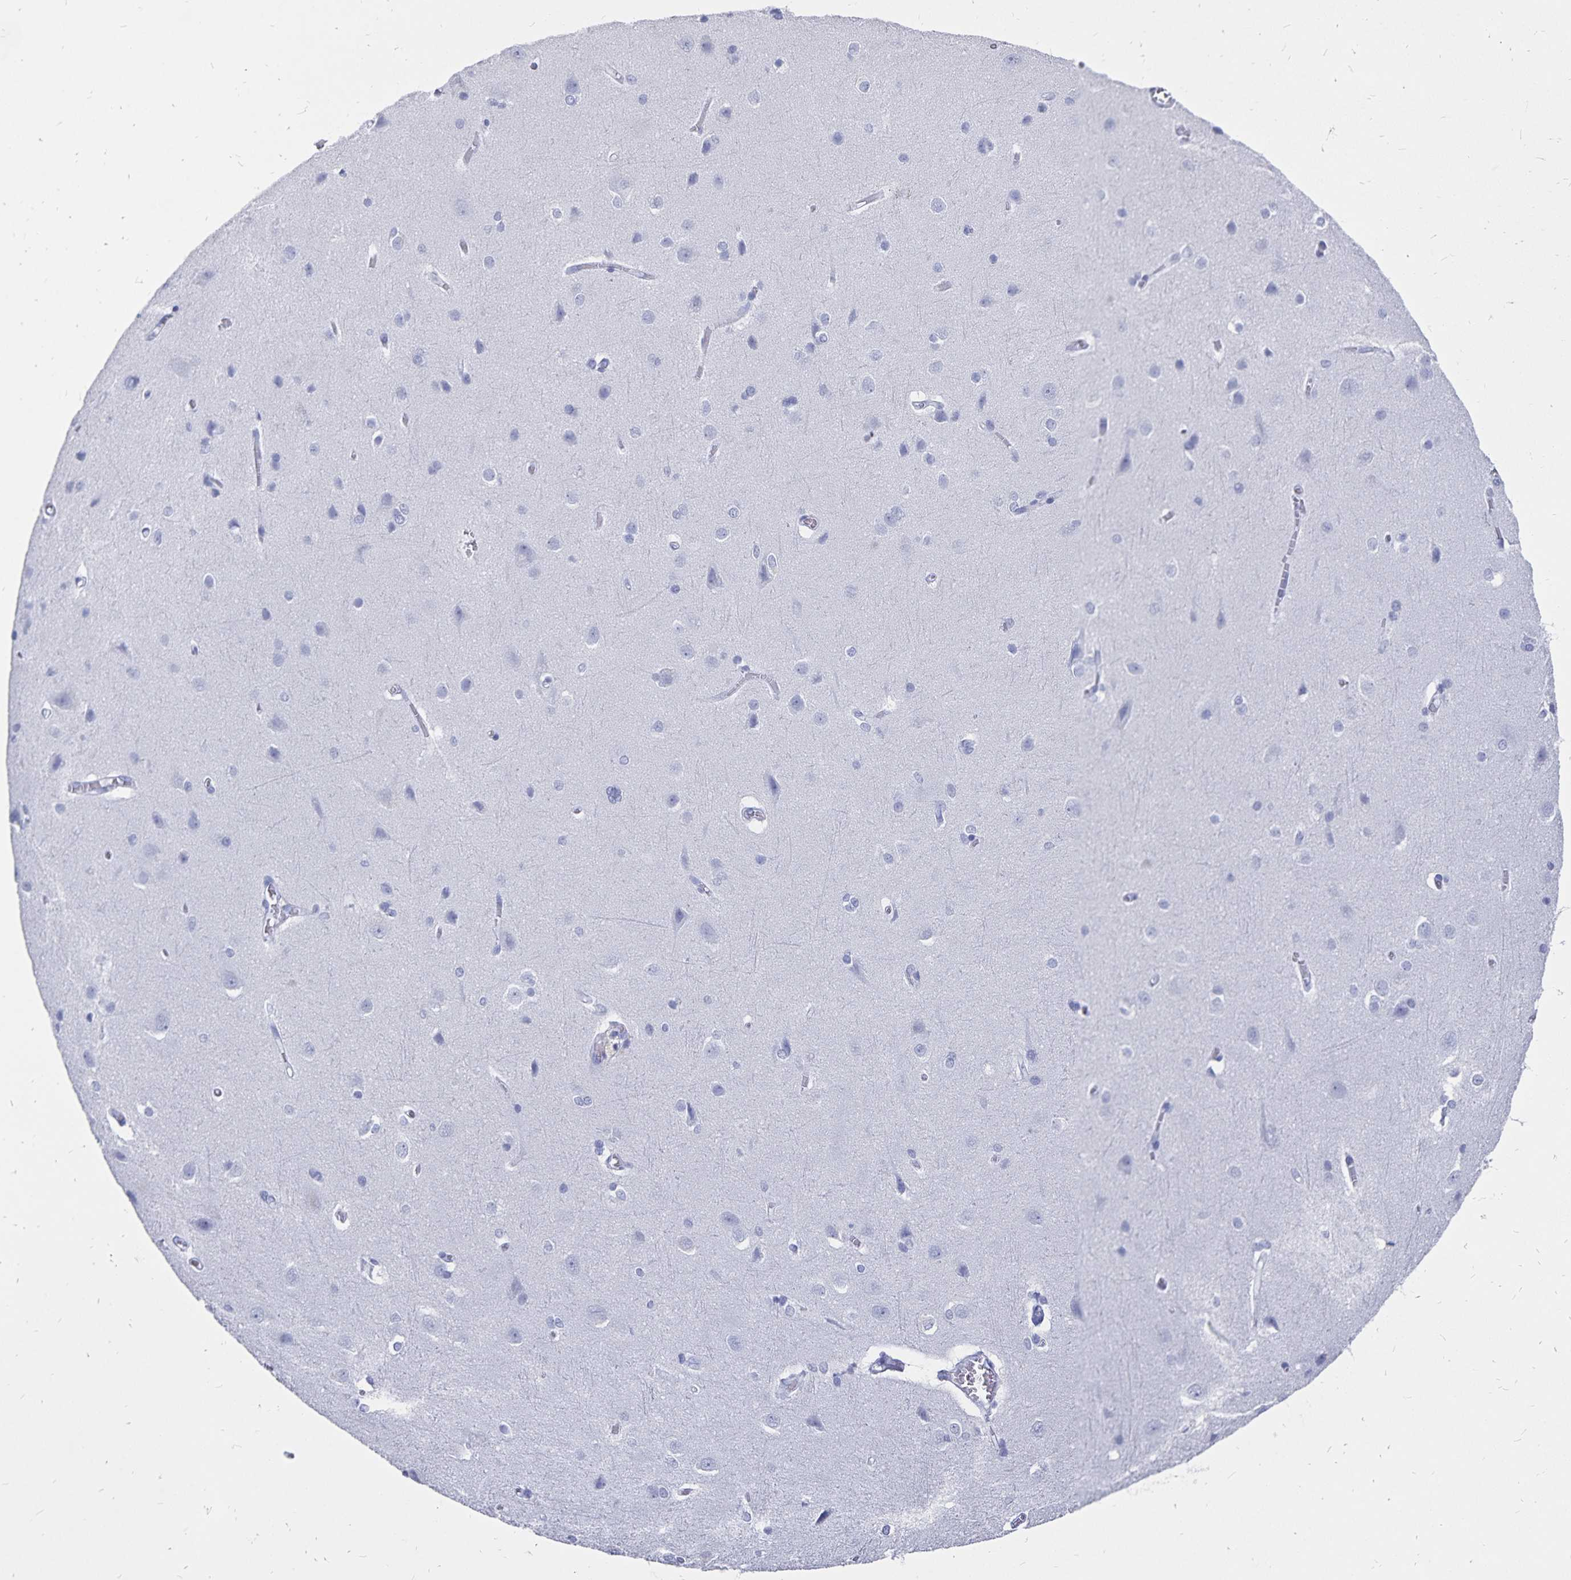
{"staining": {"intensity": "negative", "quantity": "none", "location": "none"}, "tissue": "cerebral cortex", "cell_type": "Endothelial cells", "image_type": "normal", "snomed": [{"axis": "morphology", "description": "Normal tissue, NOS"}, {"axis": "topography", "description": "Cerebral cortex"}], "caption": "The immunohistochemistry image has no significant expression in endothelial cells of cerebral cortex.", "gene": "ADH1A", "patient": {"sex": "male", "age": 37}}